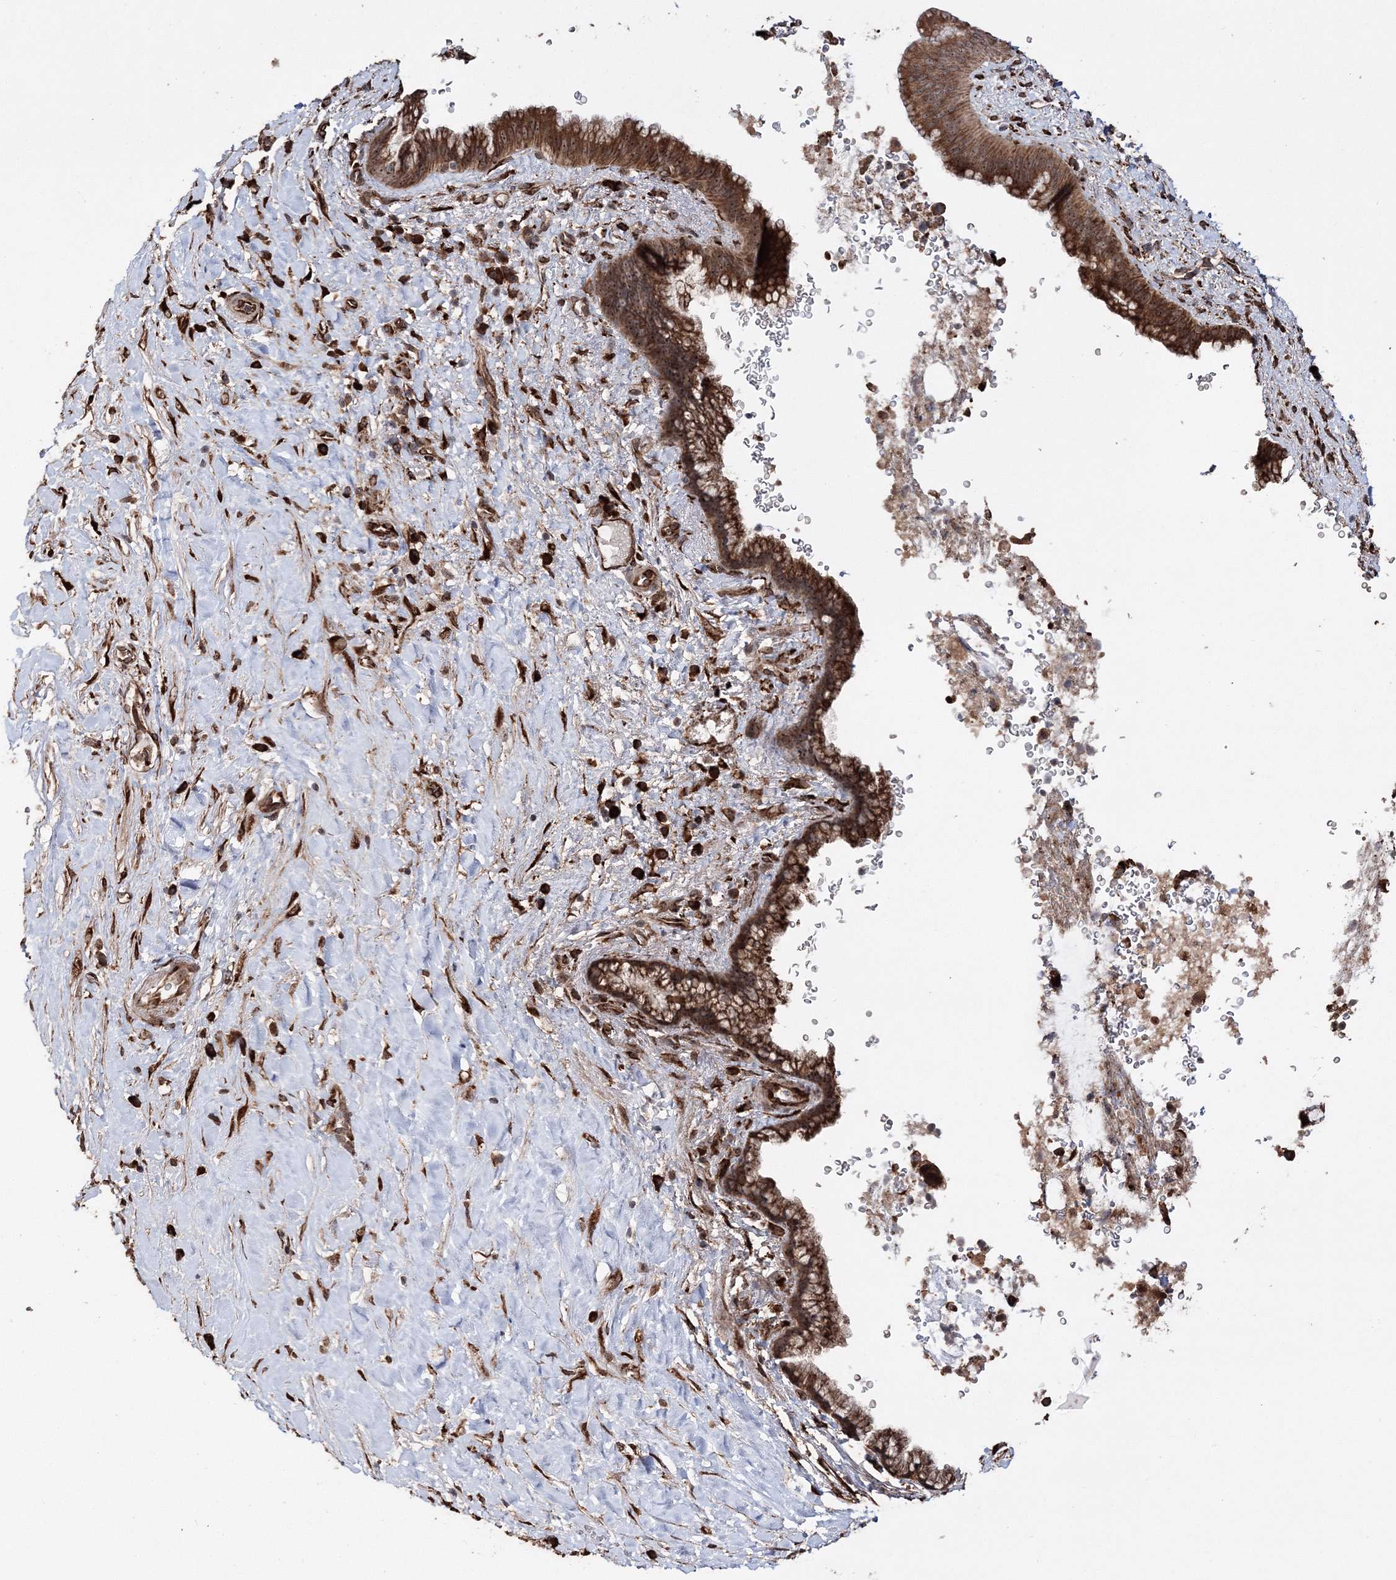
{"staining": {"intensity": "strong", "quantity": ">75%", "location": "cytoplasmic/membranous,nuclear"}, "tissue": "pancreatic cancer", "cell_type": "Tumor cells", "image_type": "cancer", "snomed": [{"axis": "morphology", "description": "Adenocarcinoma, NOS"}, {"axis": "topography", "description": "Pancreas"}], "caption": "This is a photomicrograph of IHC staining of pancreatic cancer, which shows strong staining in the cytoplasmic/membranous and nuclear of tumor cells.", "gene": "SCRN3", "patient": {"sex": "male", "age": 75}}